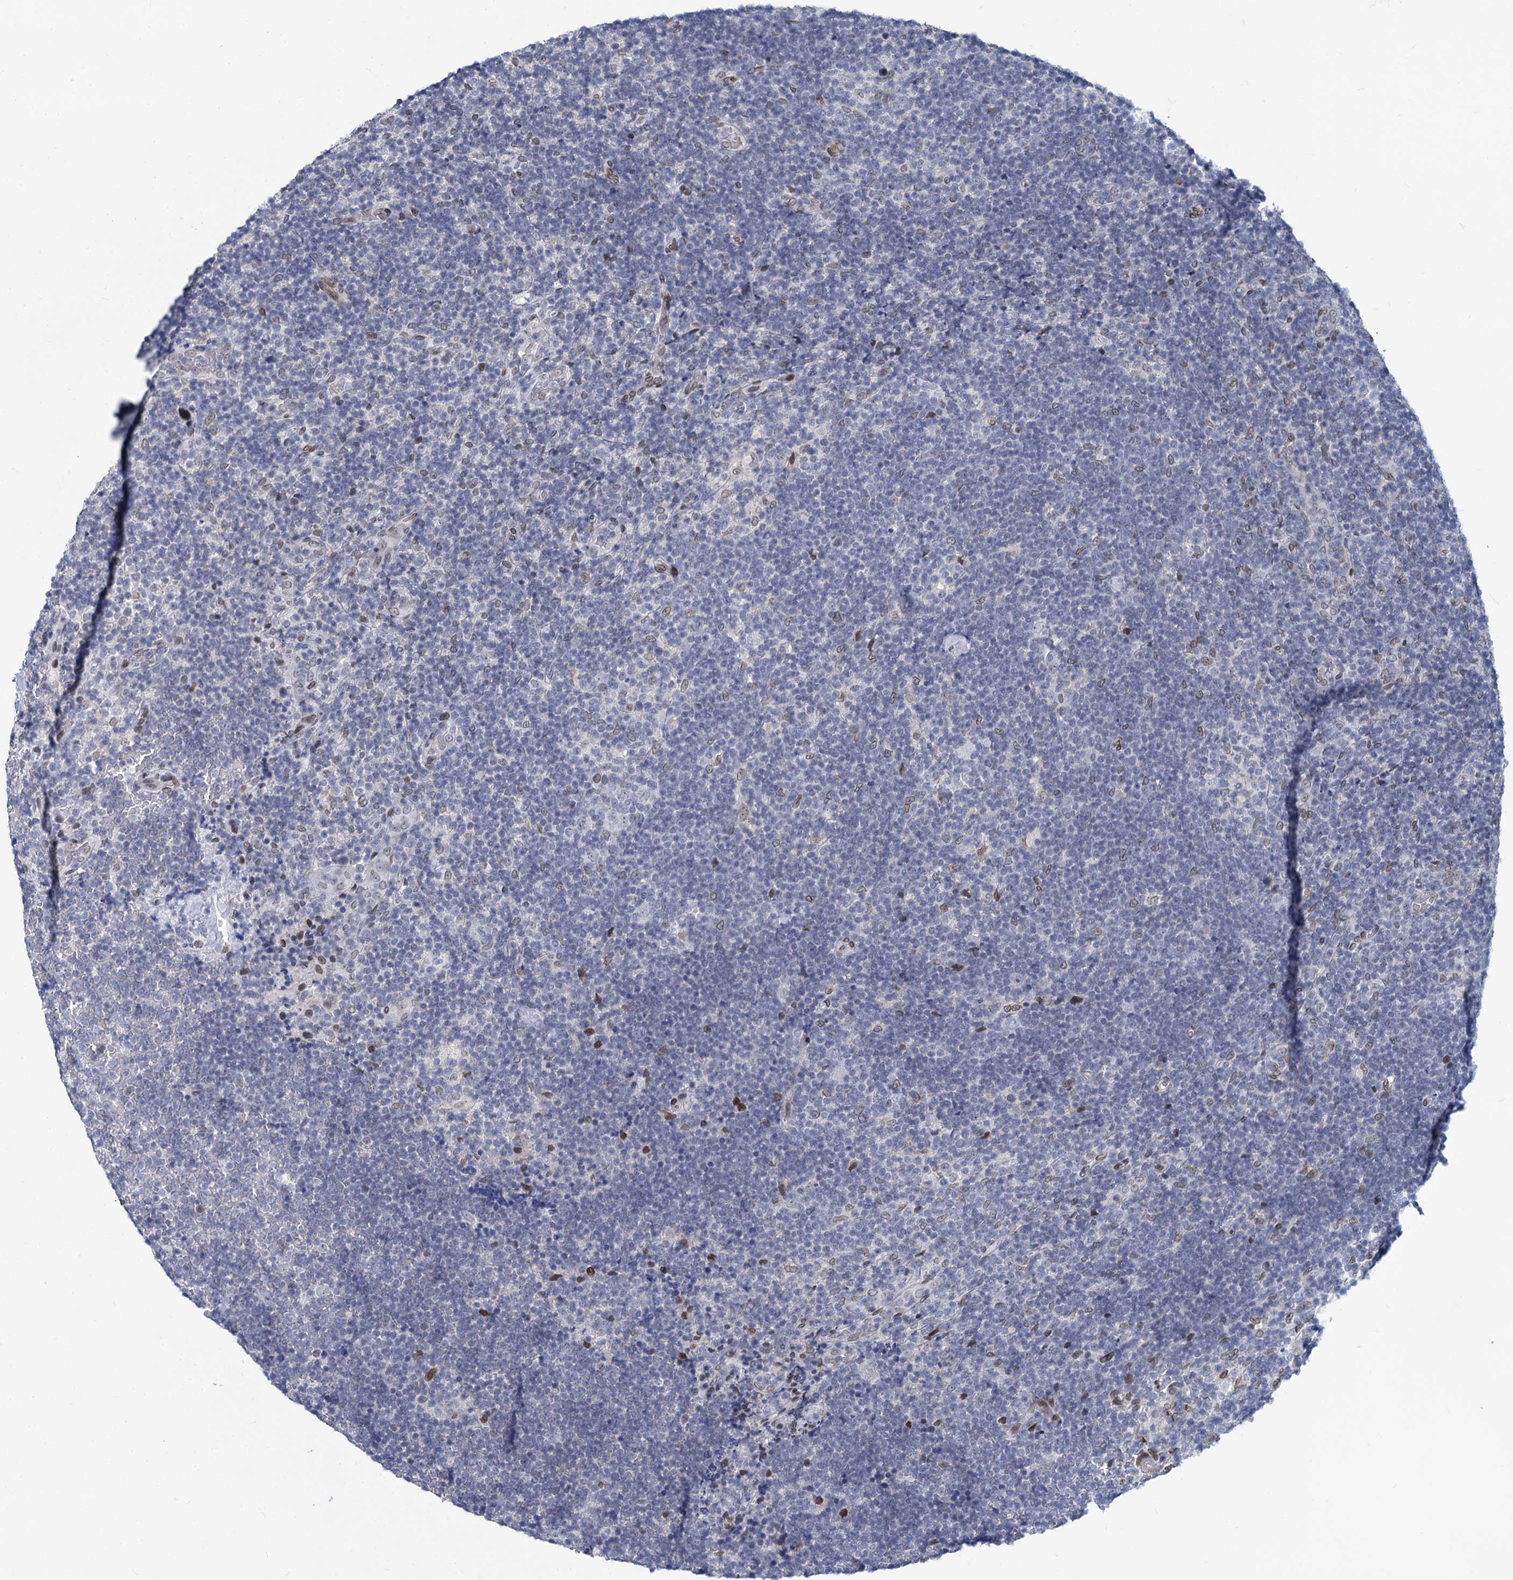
{"staining": {"intensity": "weak", "quantity": "25%-75%", "location": "nuclear"}, "tissue": "lymphoma", "cell_type": "Tumor cells", "image_type": "cancer", "snomed": [{"axis": "morphology", "description": "Hodgkin's disease, NOS"}, {"axis": "topography", "description": "Lymph node"}], "caption": "Protein staining demonstrates weak nuclear expression in about 25%-75% of tumor cells in Hodgkin's disease.", "gene": "PRSS35", "patient": {"sex": "female", "age": 57}}